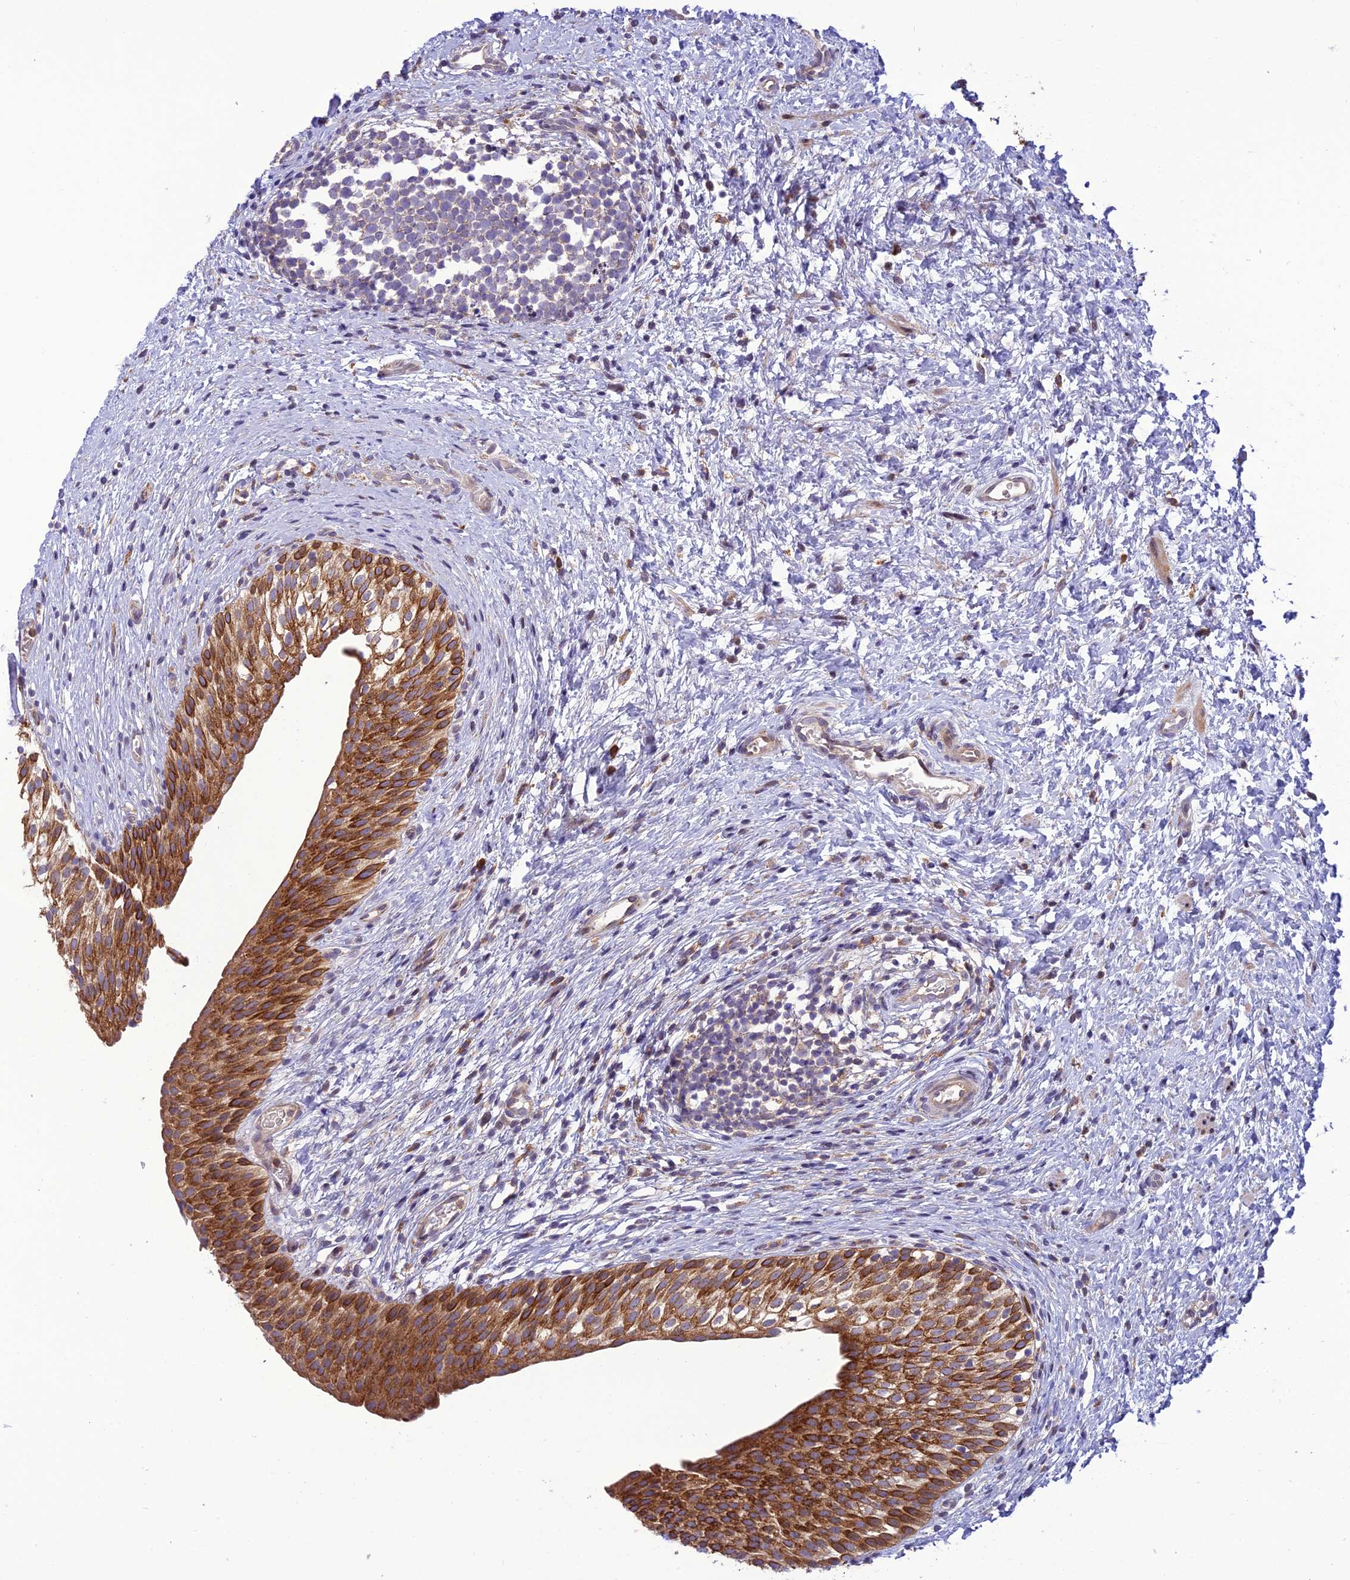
{"staining": {"intensity": "strong", "quantity": ">75%", "location": "cytoplasmic/membranous"}, "tissue": "urinary bladder", "cell_type": "Urothelial cells", "image_type": "normal", "snomed": [{"axis": "morphology", "description": "Normal tissue, NOS"}, {"axis": "topography", "description": "Urinary bladder"}], "caption": "Urothelial cells show high levels of strong cytoplasmic/membranous positivity in about >75% of cells in benign urinary bladder.", "gene": "JMY", "patient": {"sex": "male", "age": 1}}